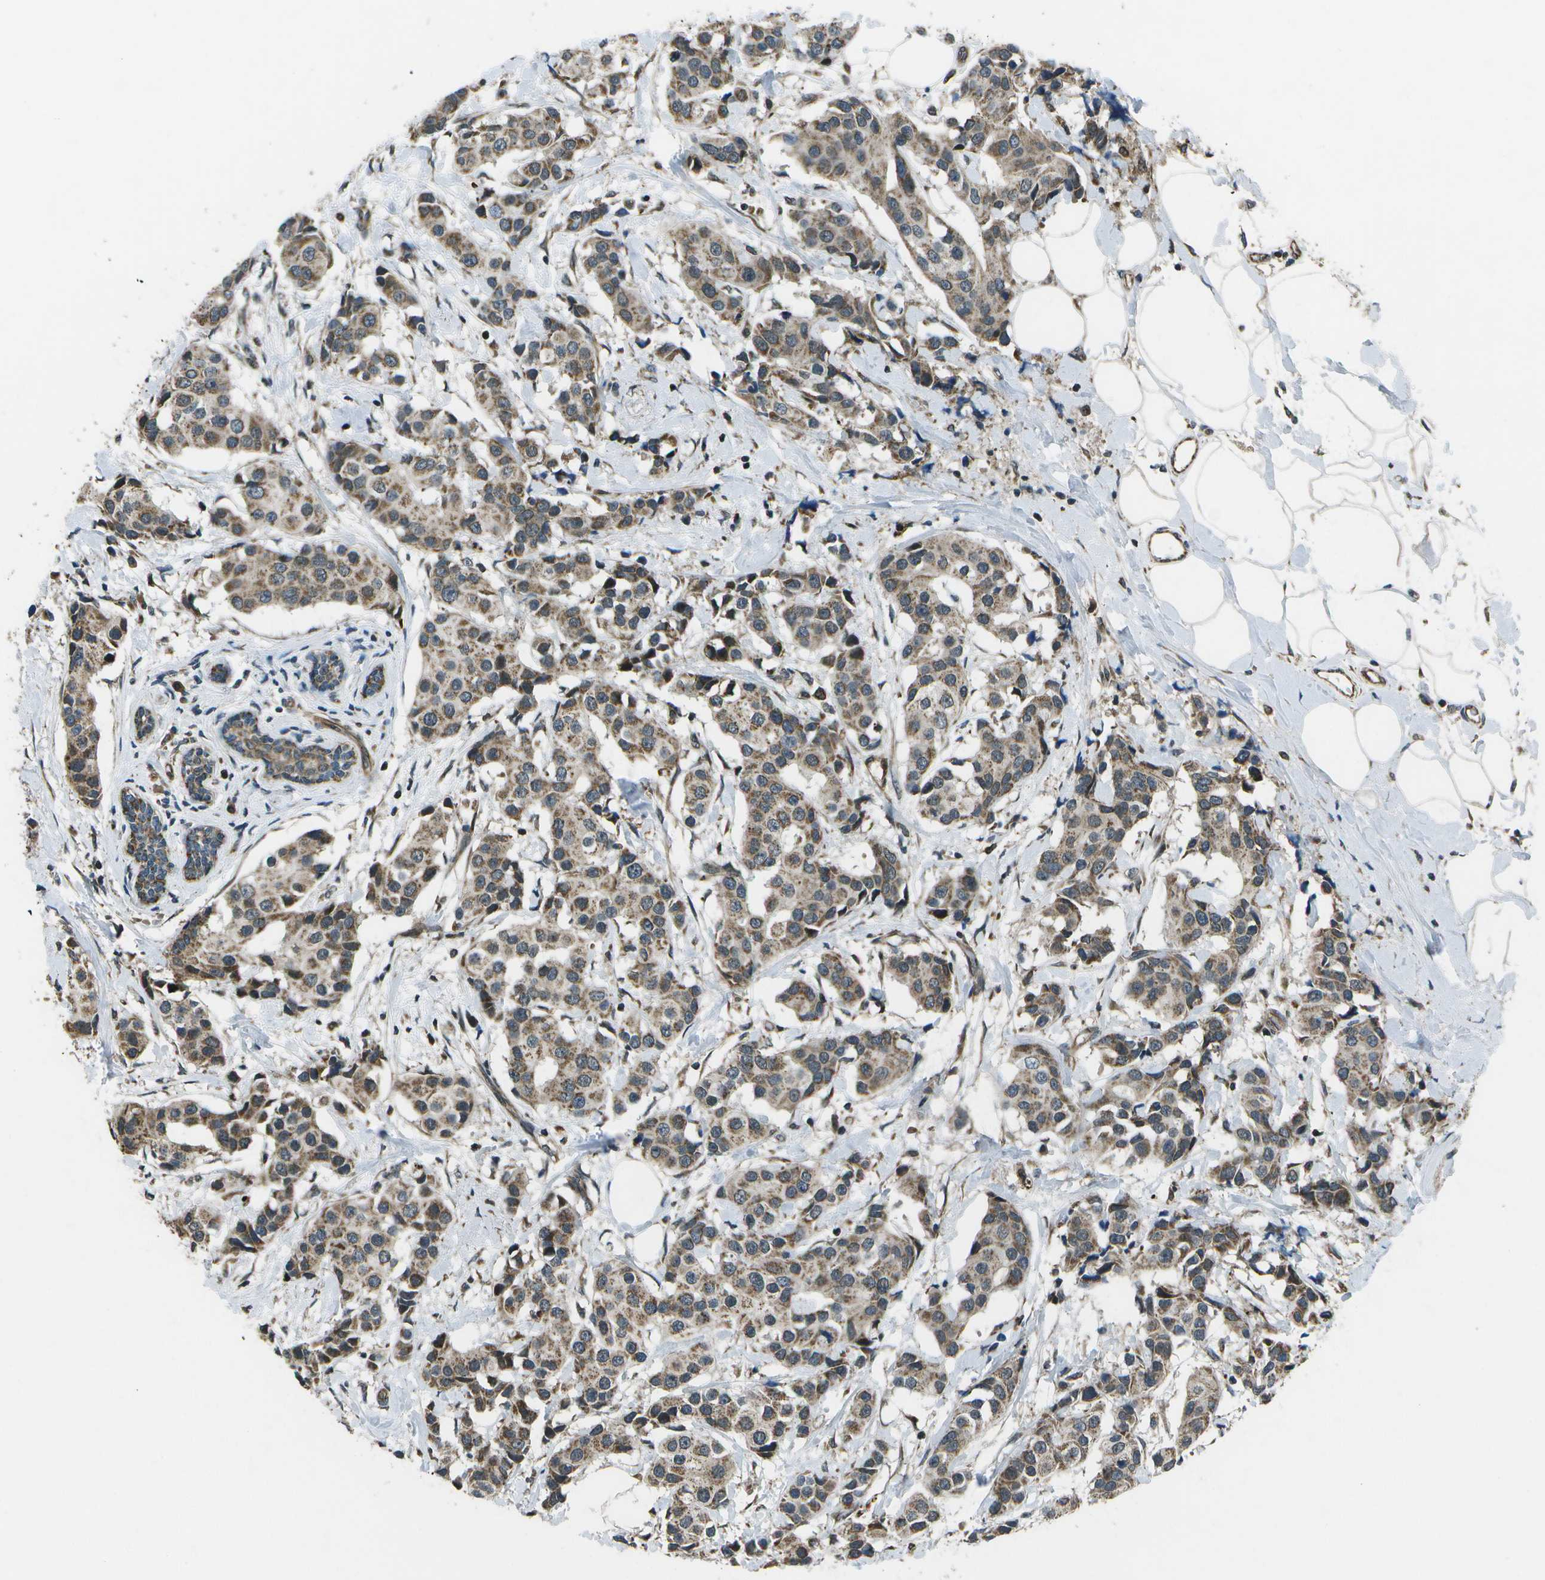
{"staining": {"intensity": "moderate", "quantity": ">75%", "location": "cytoplasmic/membranous"}, "tissue": "breast cancer", "cell_type": "Tumor cells", "image_type": "cancer", "snomed": [{"axis": "morphology", "description": "Normal tissue, NOS"}, {"axis": "morphology", "description": "Duct carcinoma"}, {"axis": "topography", "description": "Breast"}], "caption": "Breast cancer stained with a brown dye exhibits moderate cytoplasmic/membranous positive positivity in about >75% of tumor cells.", "gene": "EIF2AK1", "patient": {"sex": "female", "age": 39}}